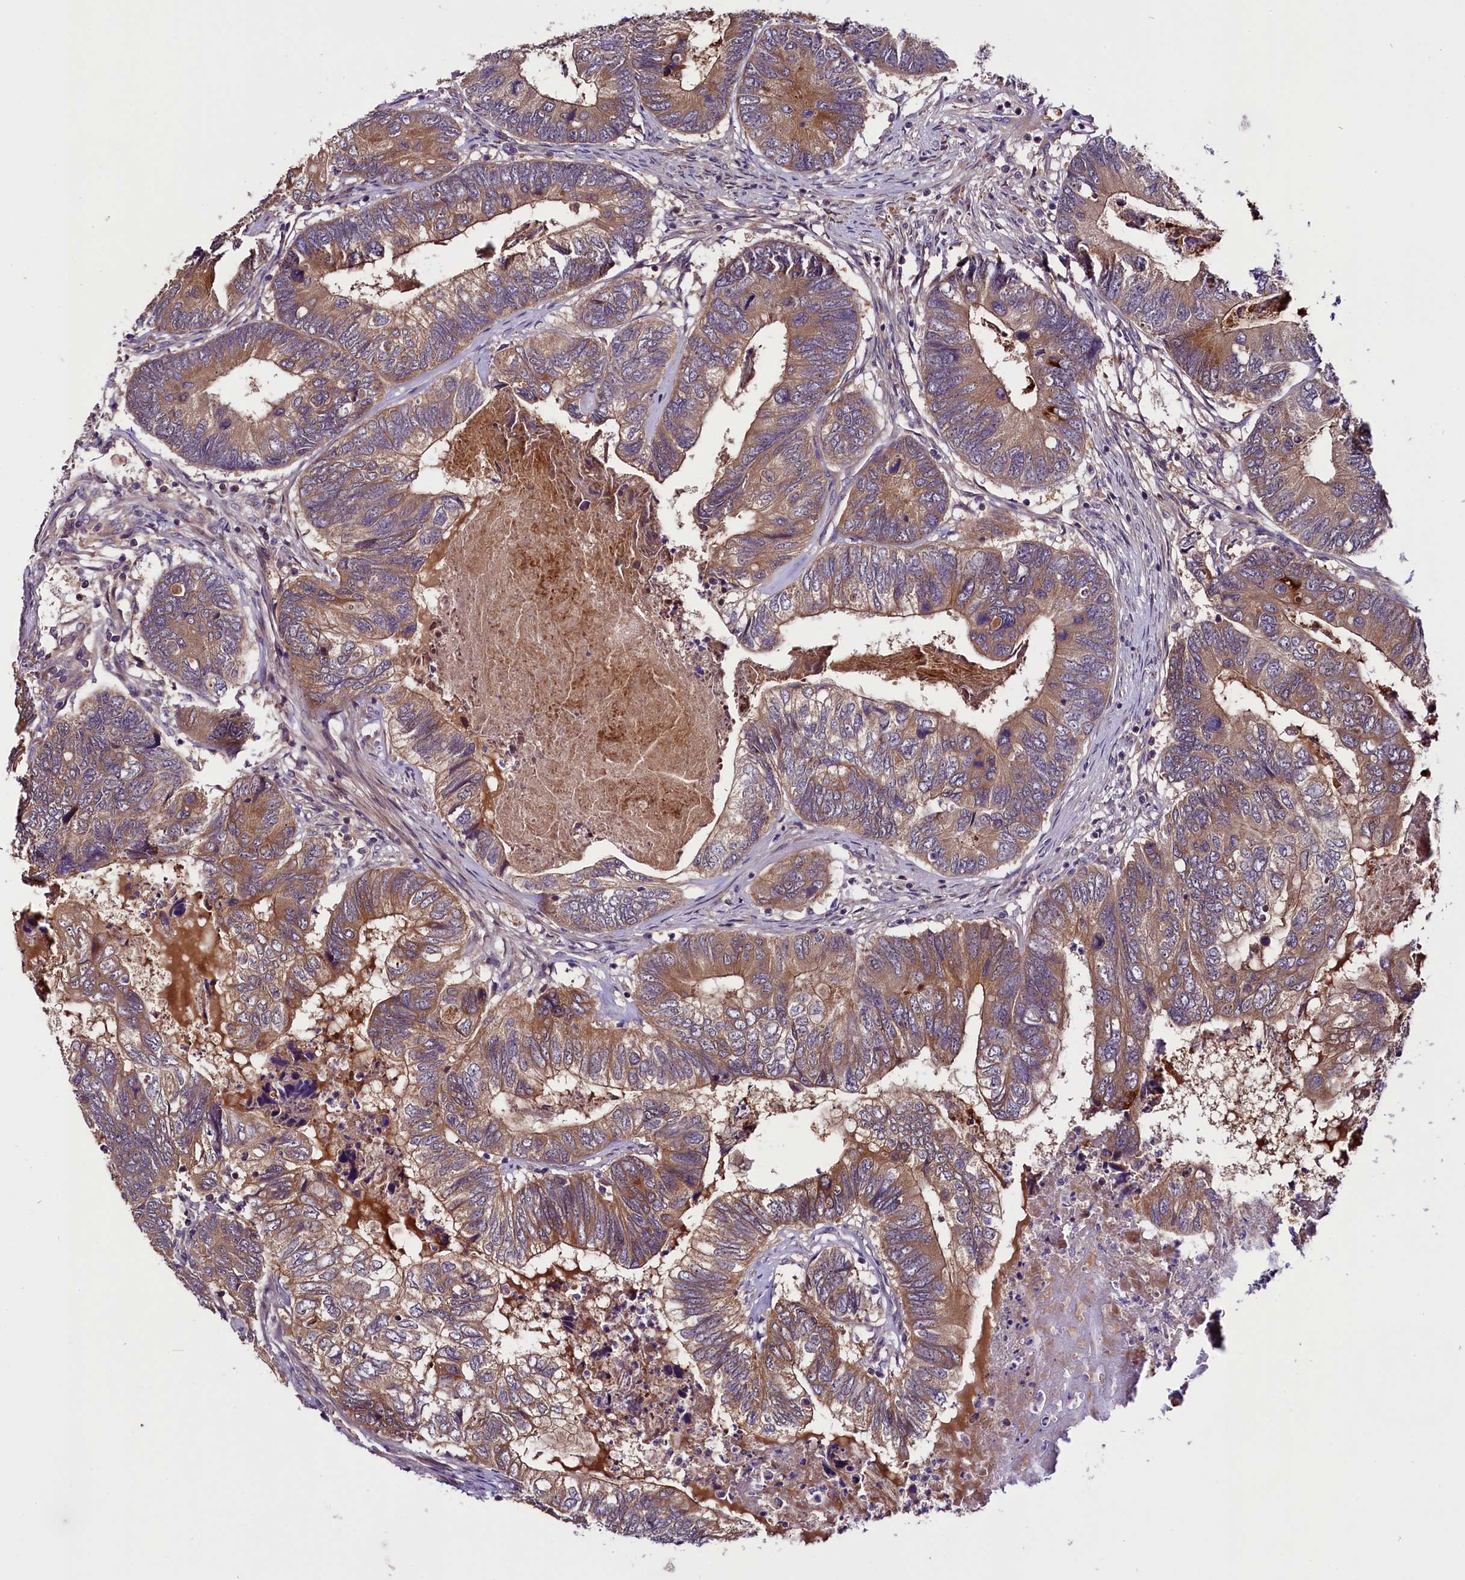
{"staining": {"intensity": "moderate", "quantity": ">75%", "location": "cytoplasmic/membranous"}, "tissue": "colorectal cancer", "cell_type": "Tumor cells", "image_type": "cancer", "snomed": [{"axis": "morphology", "description": "Adenocarcinoma, NOS"}, {"axis": "topography", "description": "Colon"}], "caption": "Colorectal cancer (adenocarcinoma) was stained to show a protein in brown. There is medium levels of moderate cytoplasmic/membranous staining in approximately >75% of tumor cells.", "gene": "RPUSD2", "patient": {"sex": "female", "age": 67}}